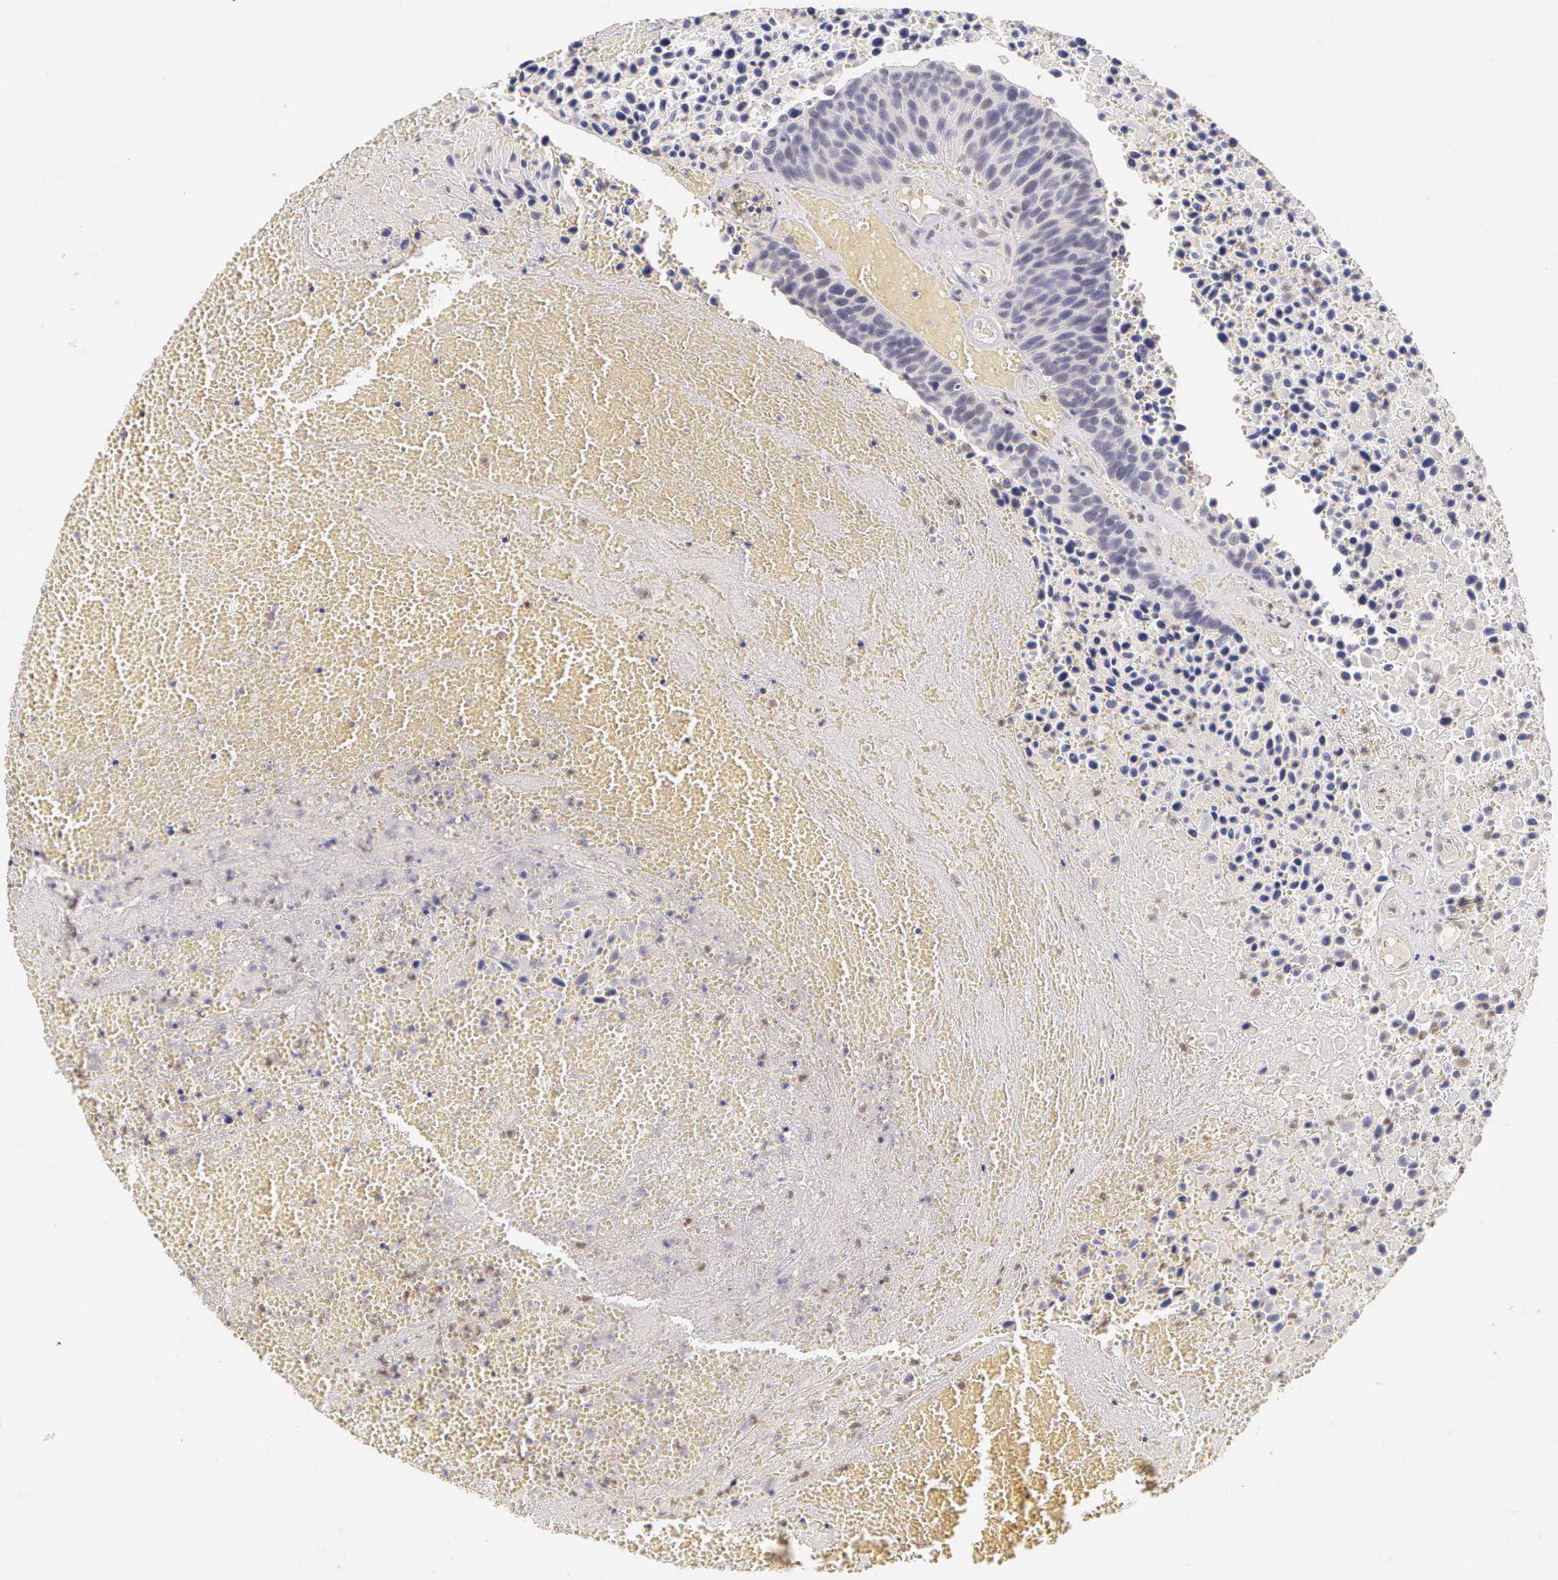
{"staining": {"intensity": "moderate", "quantity": "<25%", "location": "nuclear"}, "tissue": "urothelial cancer", "cell_type": "Tumor cells", "image_type": "cancer", "snomed": [{"axis": "morphology", "description": "Urothelial carcinoma, High grade"}, {"axis": "topography", "description": "Urinary bladder"}], "caption": "Protein staining exhibits moderate nuclear staining in about <25% of tumor cells in urothelial cancer.", "gene": "MKI67", "patient": {"sex": "male", "age": 66}}